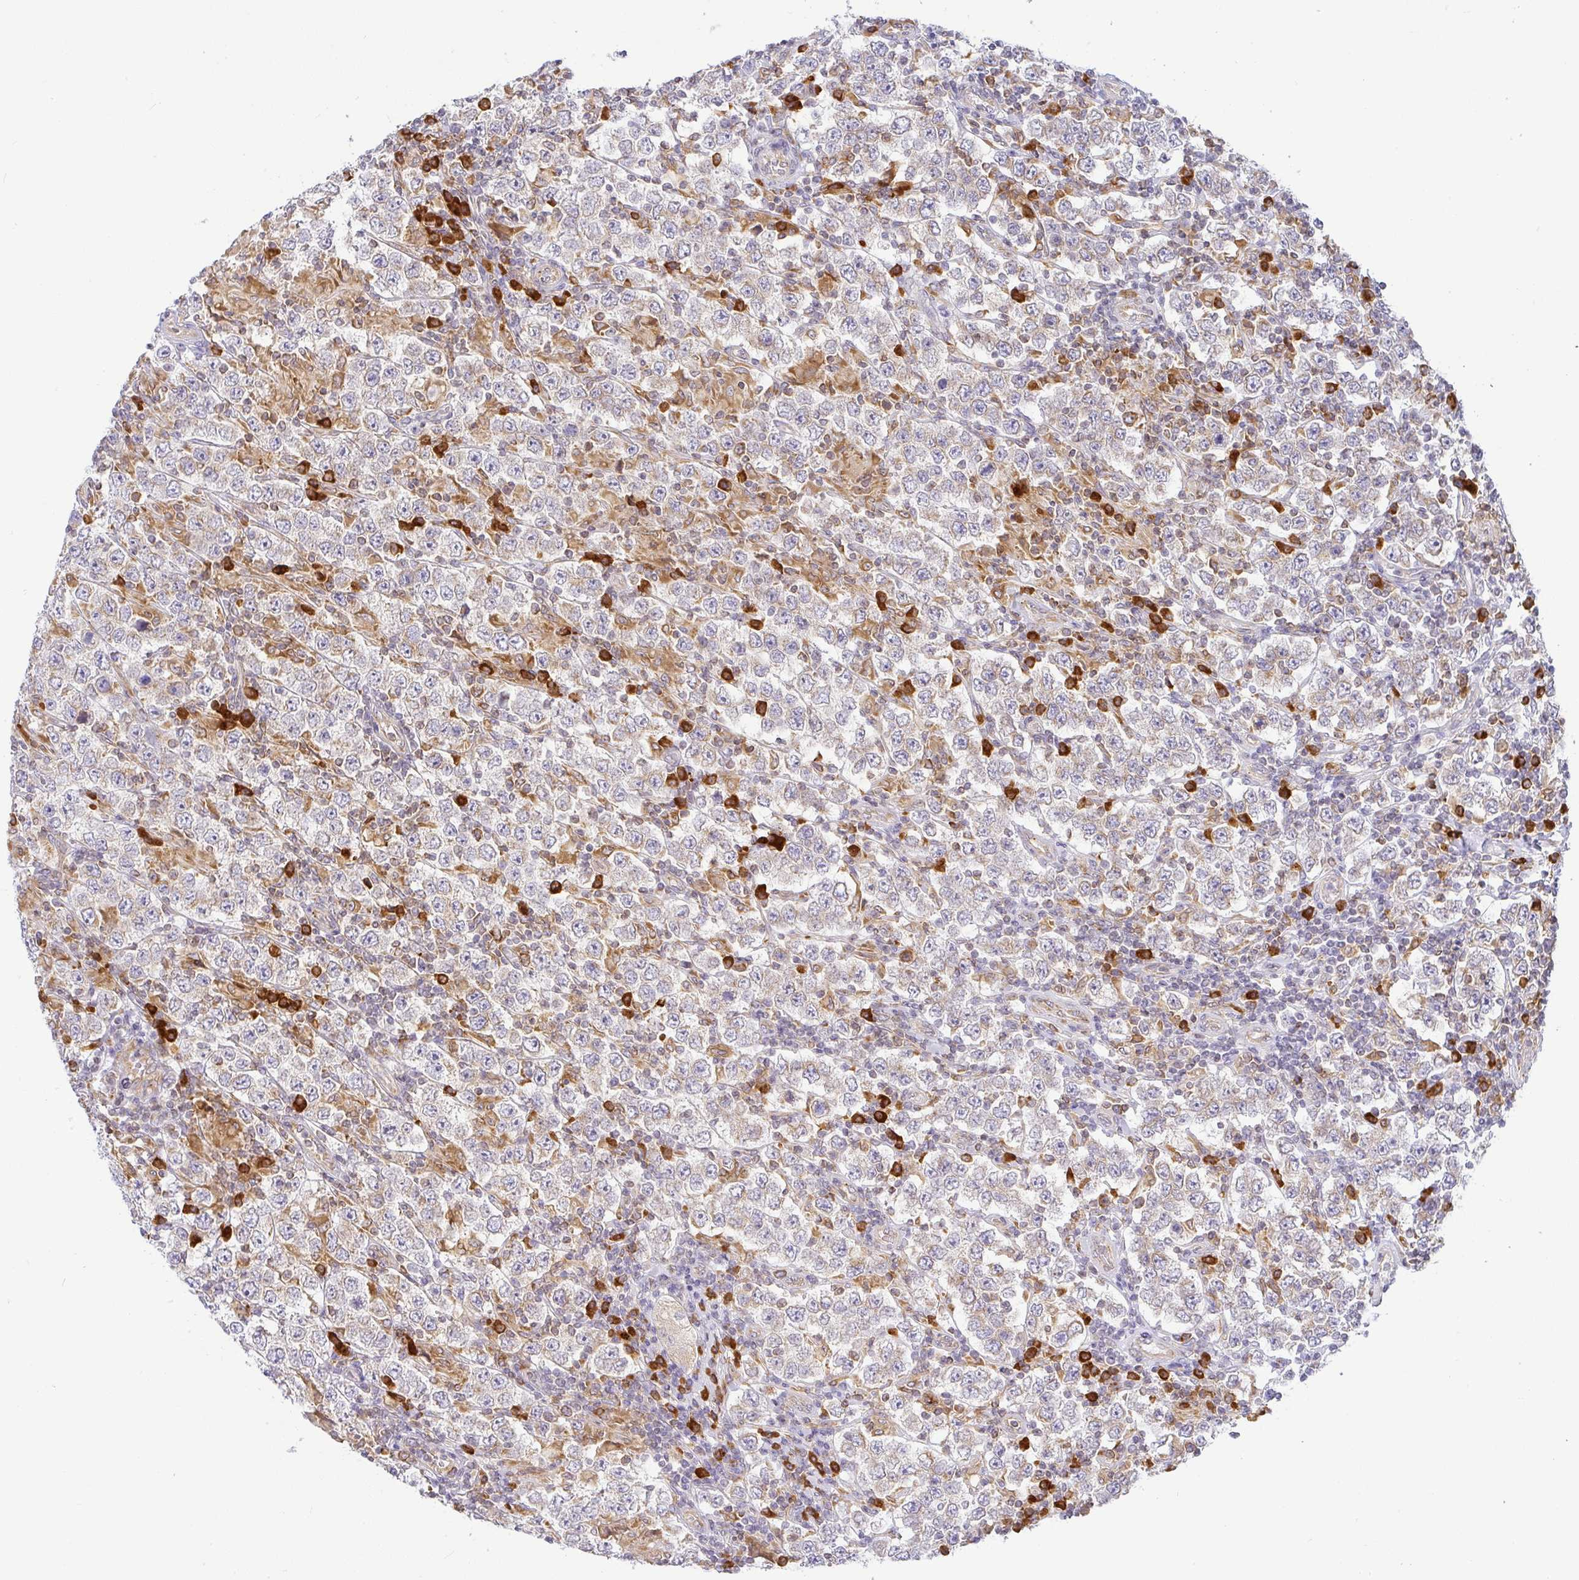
{"staining": {"intensity": "weak", "quantity": "25%-75%", "location": "cytoplasmic/membranous"}, "tissue": "testis cancer", "cell_type": "Tumor cells", "image_type": "cancer", "snomed": [{"axis": "morphology", "description": "Normal tissue, NOS"}, {"axis": "morphology", "description": "Urothelial carcinoma, High grade"}, {"axis": "morphology", "description": "Seminoma, NOS"}, {"axis": "morphology", "description": "Carcinoma, Embryonal, NOS"}, {"axis": "topography", "description": "Urinary bladder"}, {"axis": "topography", "description": "Testis"}], "caption": "Tumor cells show low levels of weak cytoplasmic/membranous staining in about 25%-75% of cells in human testis cancer.", "gene": "DERL2", "patient": {"sex": "male", "age": 41}}